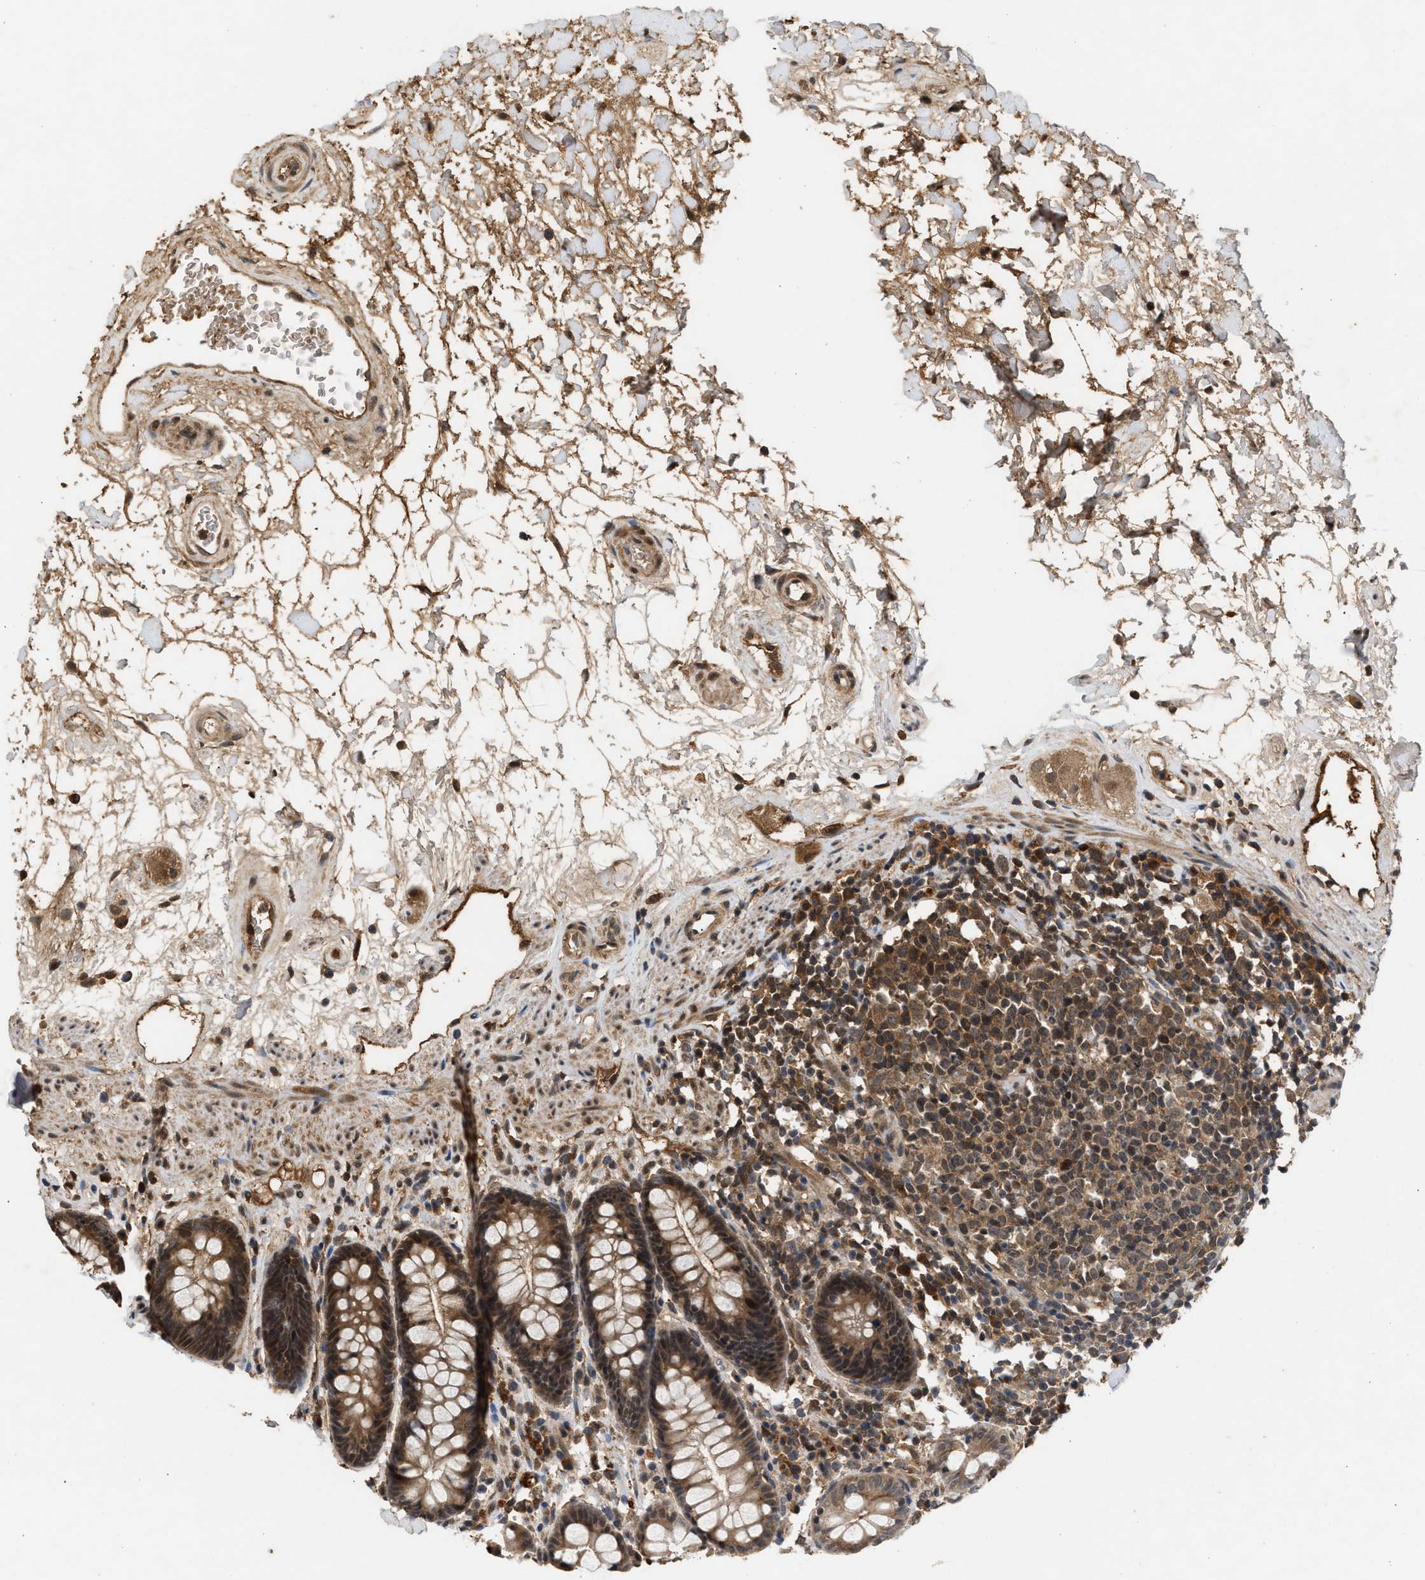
{"staining": {"intensity": "moderate", "quantity": ">75%", "location": "cytoplasmic/membranous,nuclear"}, "tissue": "rectum", "cell_type": "Glandular cells", "image_type": "normal", "snomed": [{"axis": "morphology", "description": "Normal tissue, NOS"}, {"axis": "topography", "description": "Rectum"}], "caption": "Rectum stained with DAB (3,3'-diaminobenzidine) immunohistochemistry (IHC) exhibits medium levels of moderate cytoplasmic/membranous,nuclear expression in about >75% of glandular cells.", "gene": "RUSC2", "patient": {"sex": "male", "age": 64}}